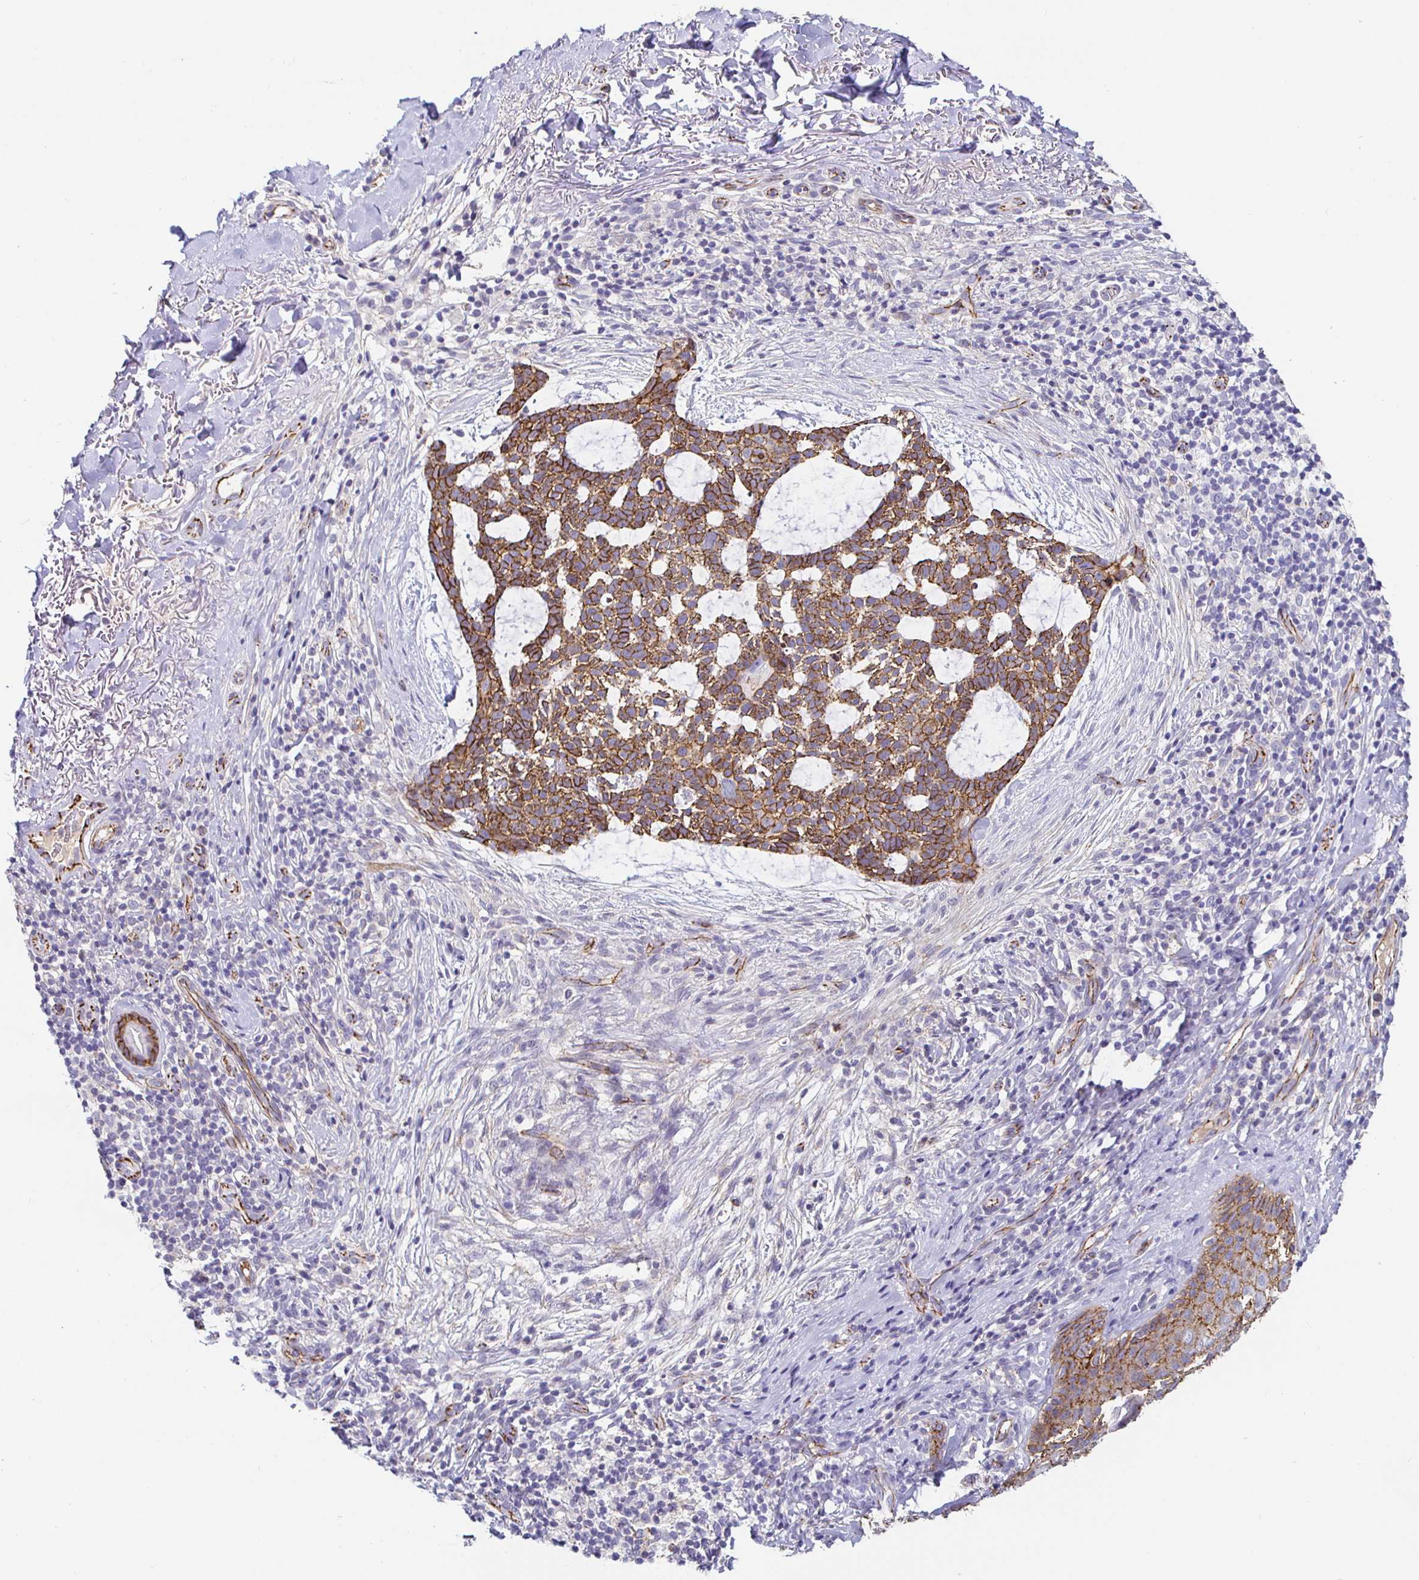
{"staining": {"intensity": "moderate", "quantity": ">75%", "location": "cytoplasmic/membranous"}, "tissue": "skin cancer", "cell_type": "Tumor cells", "image_type": "cancer", "snomed": [{"axis": "morphology", "description": "Basal cell carcinoma"}, {"axis": "topography", "description": "Skin"}], "caption": "A brown stain labels moderate cytoplasmic/membranous staining of a protein in skin cancer tumor cells.", "gene": "PIWIL3", "patient": {"sex": "male", "age": 64}}